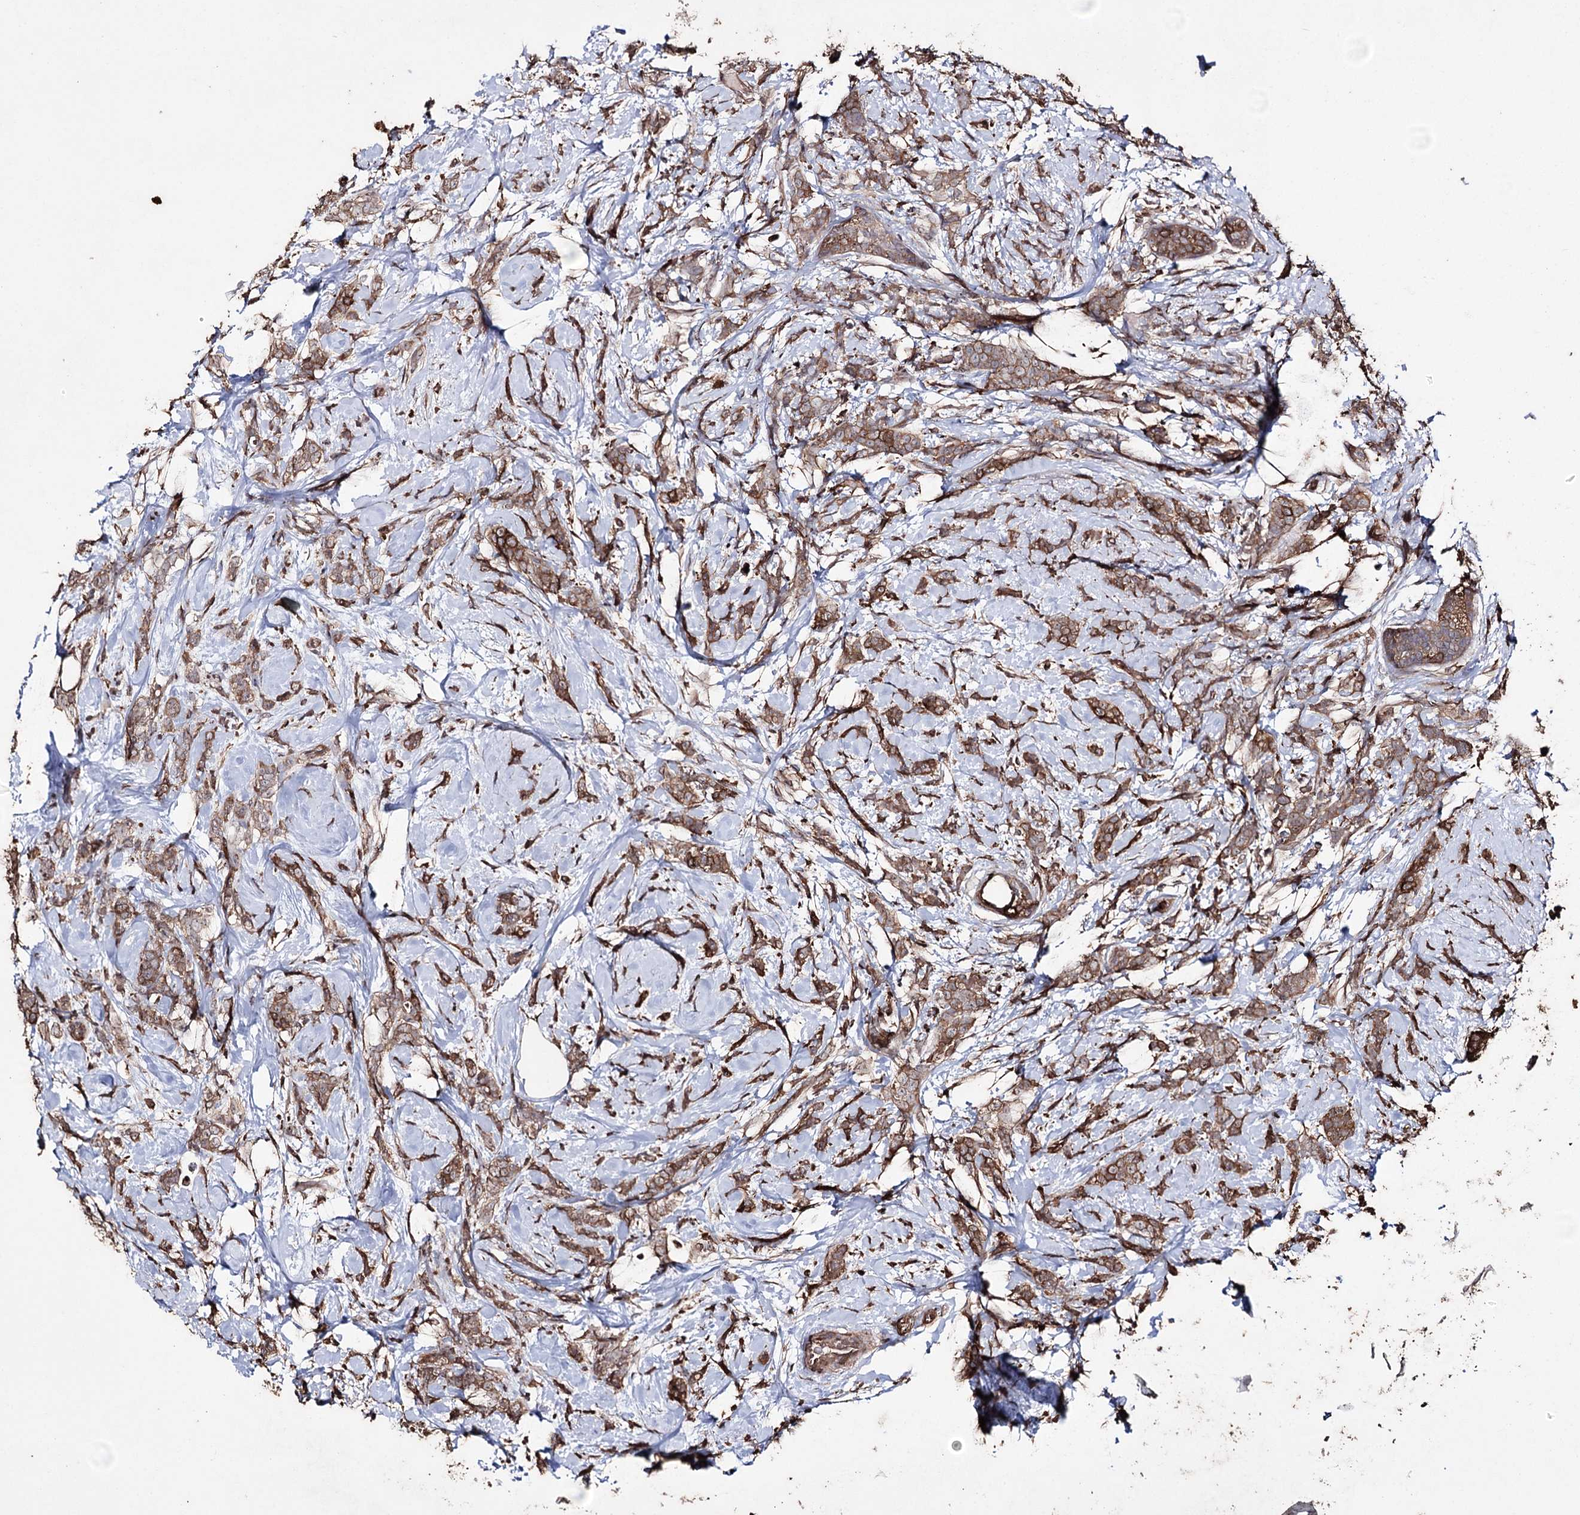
{"staining": {"intensity": "moderate", "quantity": ">75%", "location": "cytoplasmic/membranous"}, "tissue": "breast cancer", "cell_type": "Tumor cells", "image_type": "cancer", "snomed": [{"axis": "morphology", "description": "Lobular carcinoma"}, {"axis": "topography", "description": "Breast"}], "caption": "An immunohistochemistry (IHC) photomicrograph of tumor tissue is shown. Protein staining in brown highlights moderate cytoplasmic/membranous positivity in breast lobular carcinoma within tumor cells.", "gene": "ZNF662", "patient": {"sex": "female", "age": 58}}